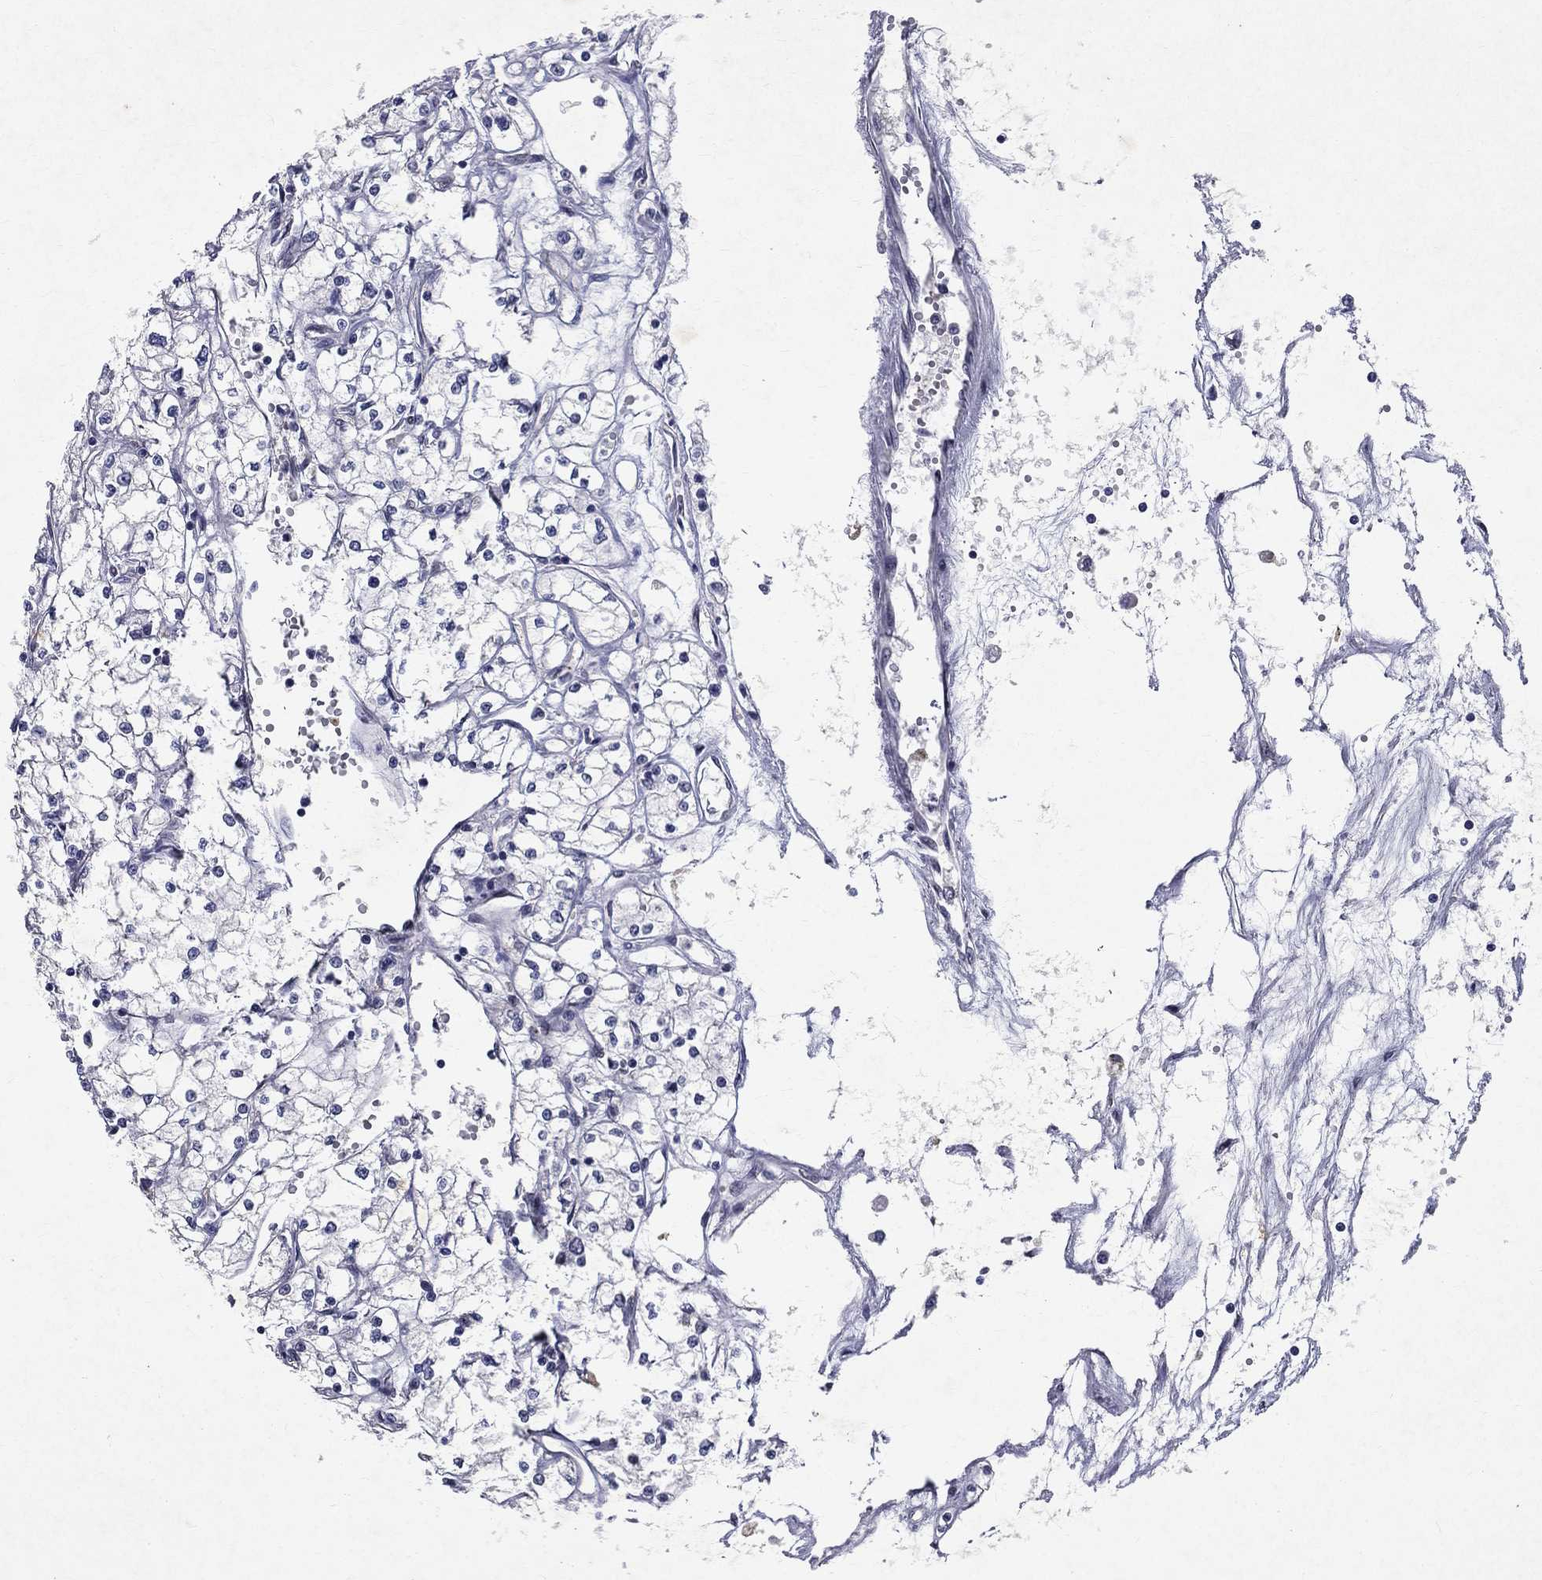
{"staining": {"intensity": "negative", "quantity": "none", "location": "none"}, "tissue": "renal cancer", "cell_type": "Tumor cells", "image_type": "cancer", "snomed": [{"axis": "morphology", "description": "Adenocarcinoma, NOS"}, {"axis": "topography", "description": "Kidney"}], "caption": "Tumor cells are negative for brown protein staining in renal cancer (adenocarcinoma).", "gene": "RBFOX1", "patient": {"sex": "male", "age": 67}}